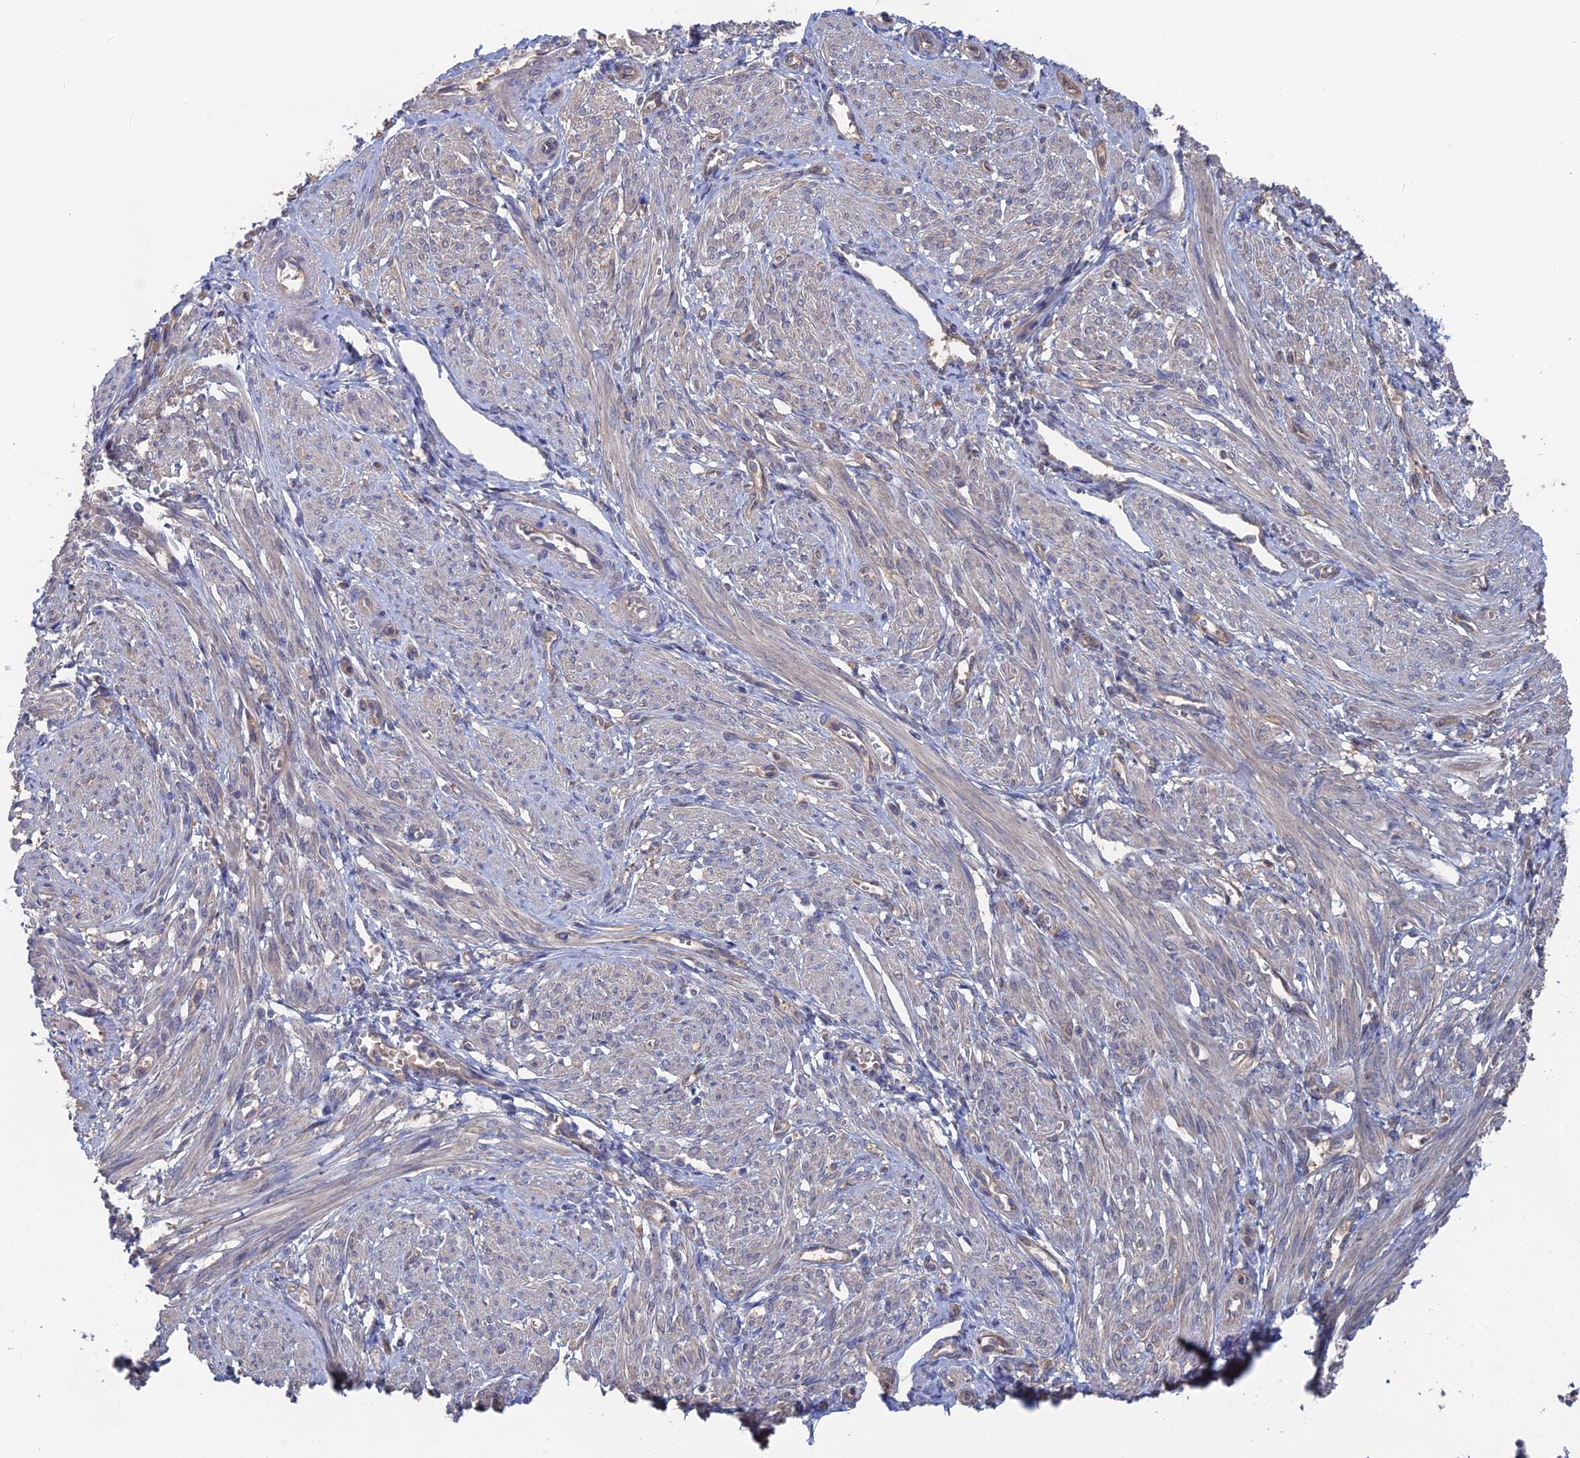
{"staining": {"intensity": "negative", "quantity": "none", "location": "none"}, "tissue": "smooth muscle", "cell_type": "Smooth muscle cells", "image_type": "normal", "snomed": [{"axis": "morphology", "description": "Normal tissue, NOS"}, {"axis": "topography", "description": "Smooth muscle"}], "caption": "High power microscopy micrograph of an immunohistochemistry image of benign smooth muscle, revealing no significant staining in smooth muscle cells.", "gene": "NUTF2", "patient": {"sex": "female", "age": 39}}